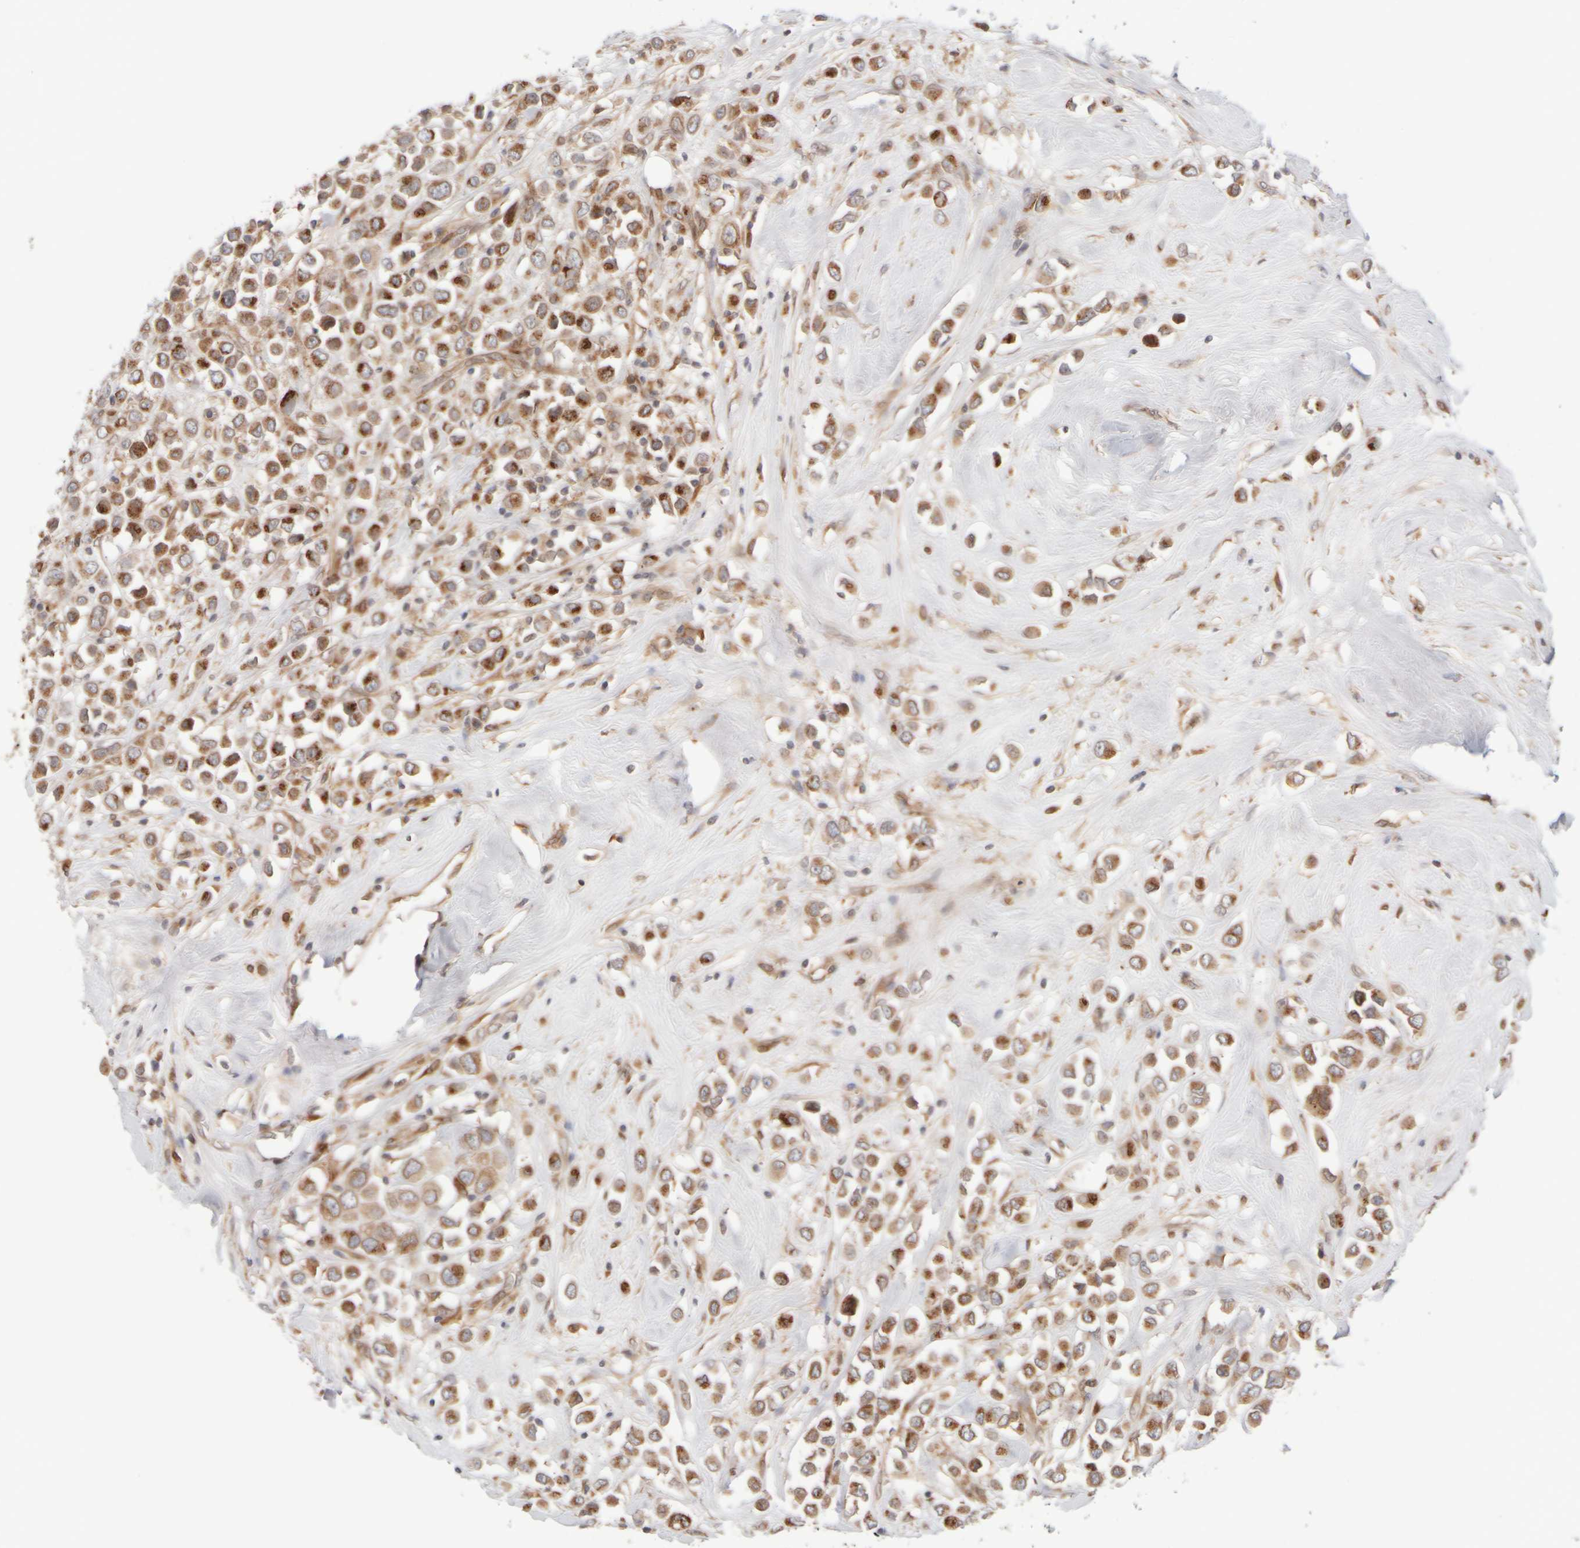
{"staining": {"intensity": "moderate", "quantity": ">75%", "location": "cytoplasmic/membranous"}, "tissue": "breast cancer", "cell_type": "Tumor cells", "image_type": "cancer", "snomed": [{"axis": "morphology", "description": "Duct carcinoma"}, {"axis": "topography", "description": "Breast"}], "caption": "High-magnification brightfield microscopy of breast intraductal carcinoma stained with DAB (3,3'-diaminobenzidine) (brown) and counterstained with hematoxylin (blue). tumor cells exhibit moderate cytoplasmic/membranous staining is appreciated in about>75% of cells. (DAB (3,3'-diaminobenzidine) = brown stain, brightfield microscopy at high magnification).", "gene": "GCN1", "patient": {"sex": "female", "age": 61}}